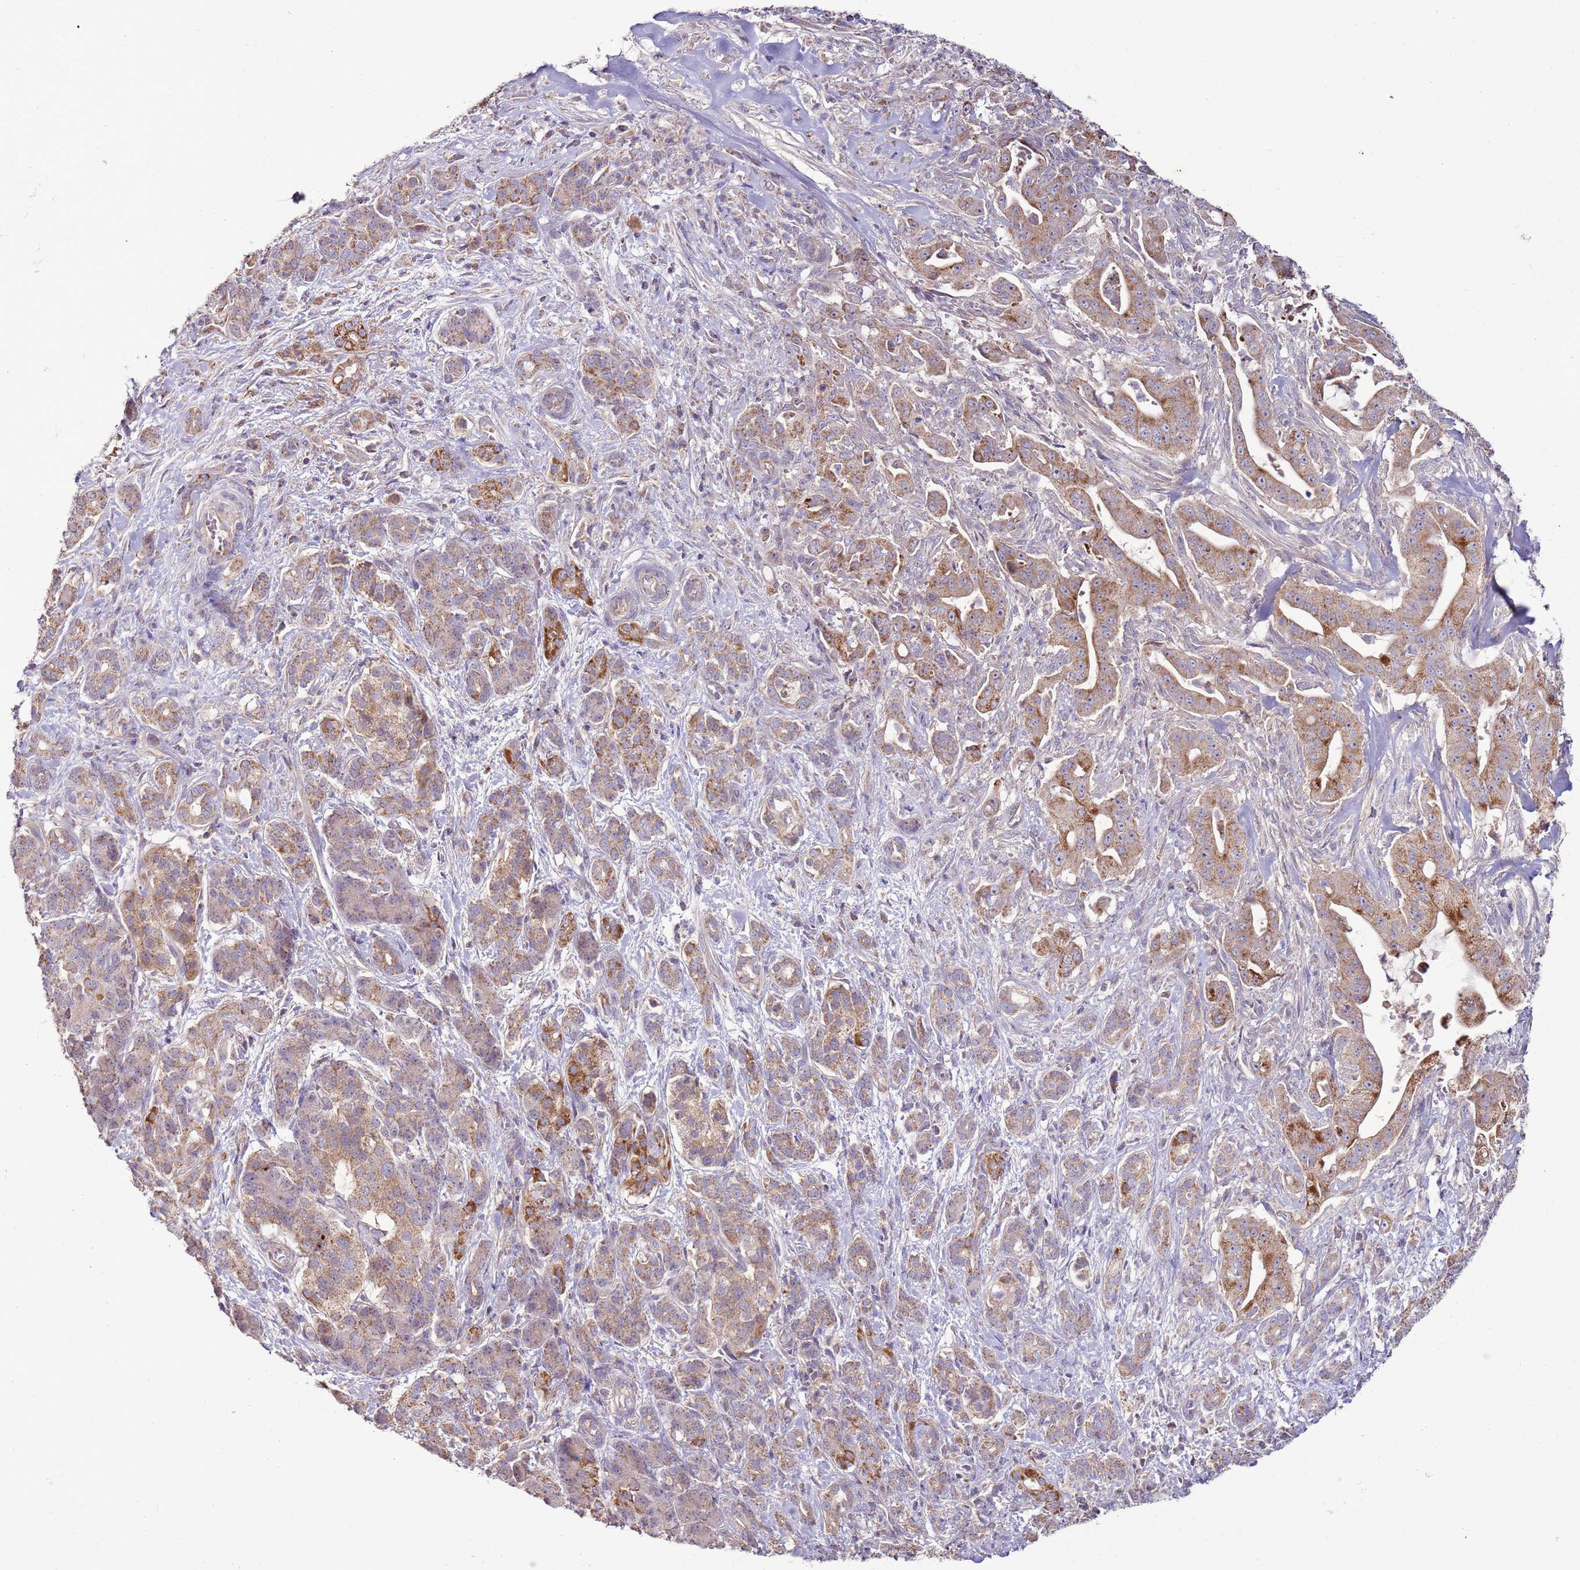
{"staining": {"intensity": "moderate", "quantity": ">75%", "location": "cytoplasmic/membranous"}, "tissue": "pancreatic cancer", "cell_type": "Tumor cells", "image_type": "cancer", "snomed": [{"axis": "morphology", "description": "Adenocarcinoma, NOS"}, {"axis": "topography", "description": "Pancreas"}], "caption": "IHC of pancreatic cancer shows medium levels of moderate cytoplasmic/membranous staining in about >75% of tumor cells. (DAB (3,3'-diaminobenzidine) IHC with brightfield microscopy, high magnification).", "gene": "TRAPPC4", "patient": {"sex": "male", "age": 57}}